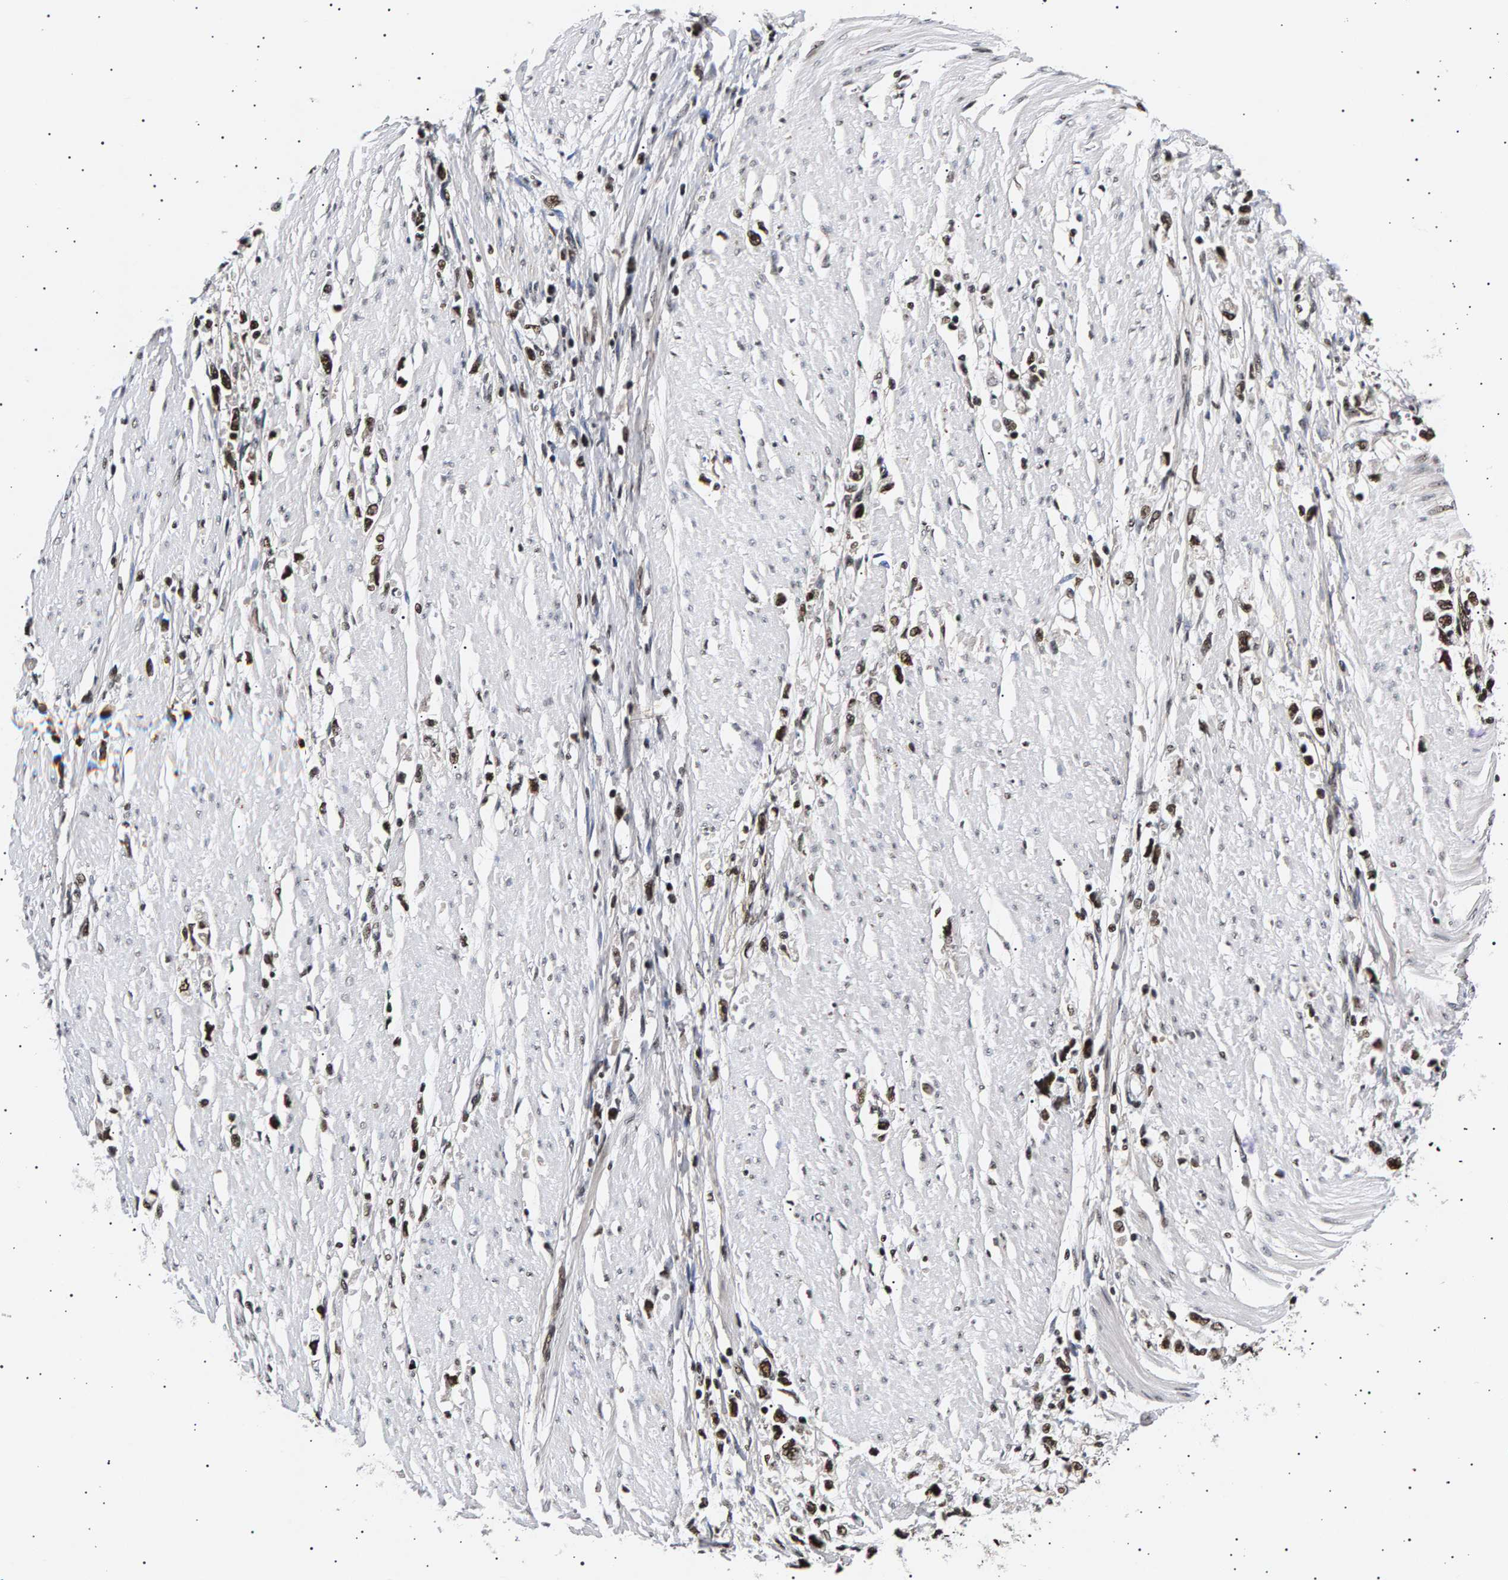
{"staining": {"intensity": "strong", "quantity": ">75%", "location": "nuclear"}, "tissue": "stomach cancer", "cell_type": "Tumor cells", "image_type": "cancer", "snomed": [{"axis": "morphology", "description": "Adenocarcinoma, NOS"}, {"axis": "topography", "description": "Stomach"}], "caption": "An image showing strong nuclear expression in approximately >75% of tumor cells in stomach cancer, as visualized by brown immunohistochemical staining.", "gene": "ANKRD40", "patient": {"sex": "female", "age": 59}}